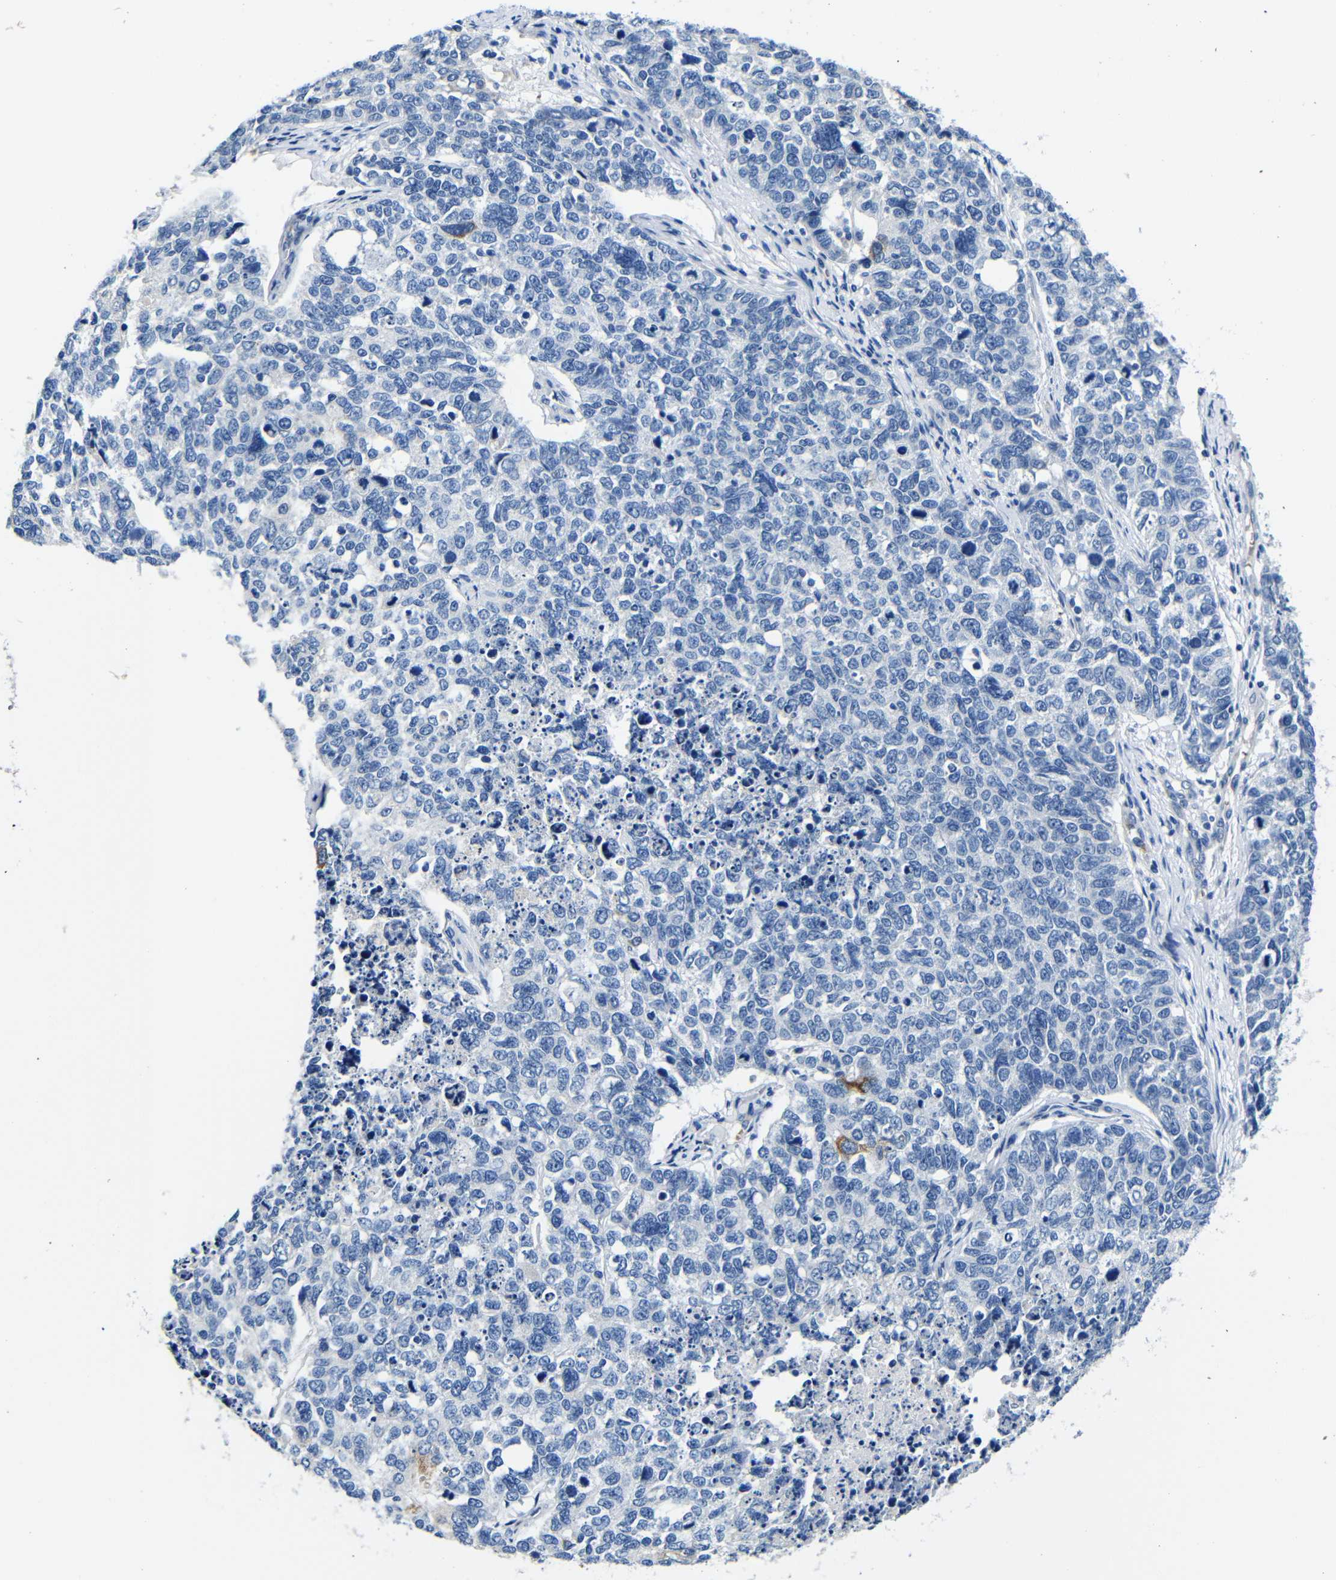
{"staining": {"intensity": "negative", "quantity": "none", "location": "none"}, "tissue": "cervical cancer", "cell_type": "Tumor cells", "image_type": "cancer", "snomed": [{"axis": "morphology", "description": "Squamous cell carcinoma, NOS"}, {"axis": "topography", "description": "Cervix"}], "caption": "Cervical squamous cell carcinoma was stained to show a protein in brown. There is no significant positivity in tumor cells.", "gene": "TNFAIP1", "patient": {"sex": "female", "age": 63}}